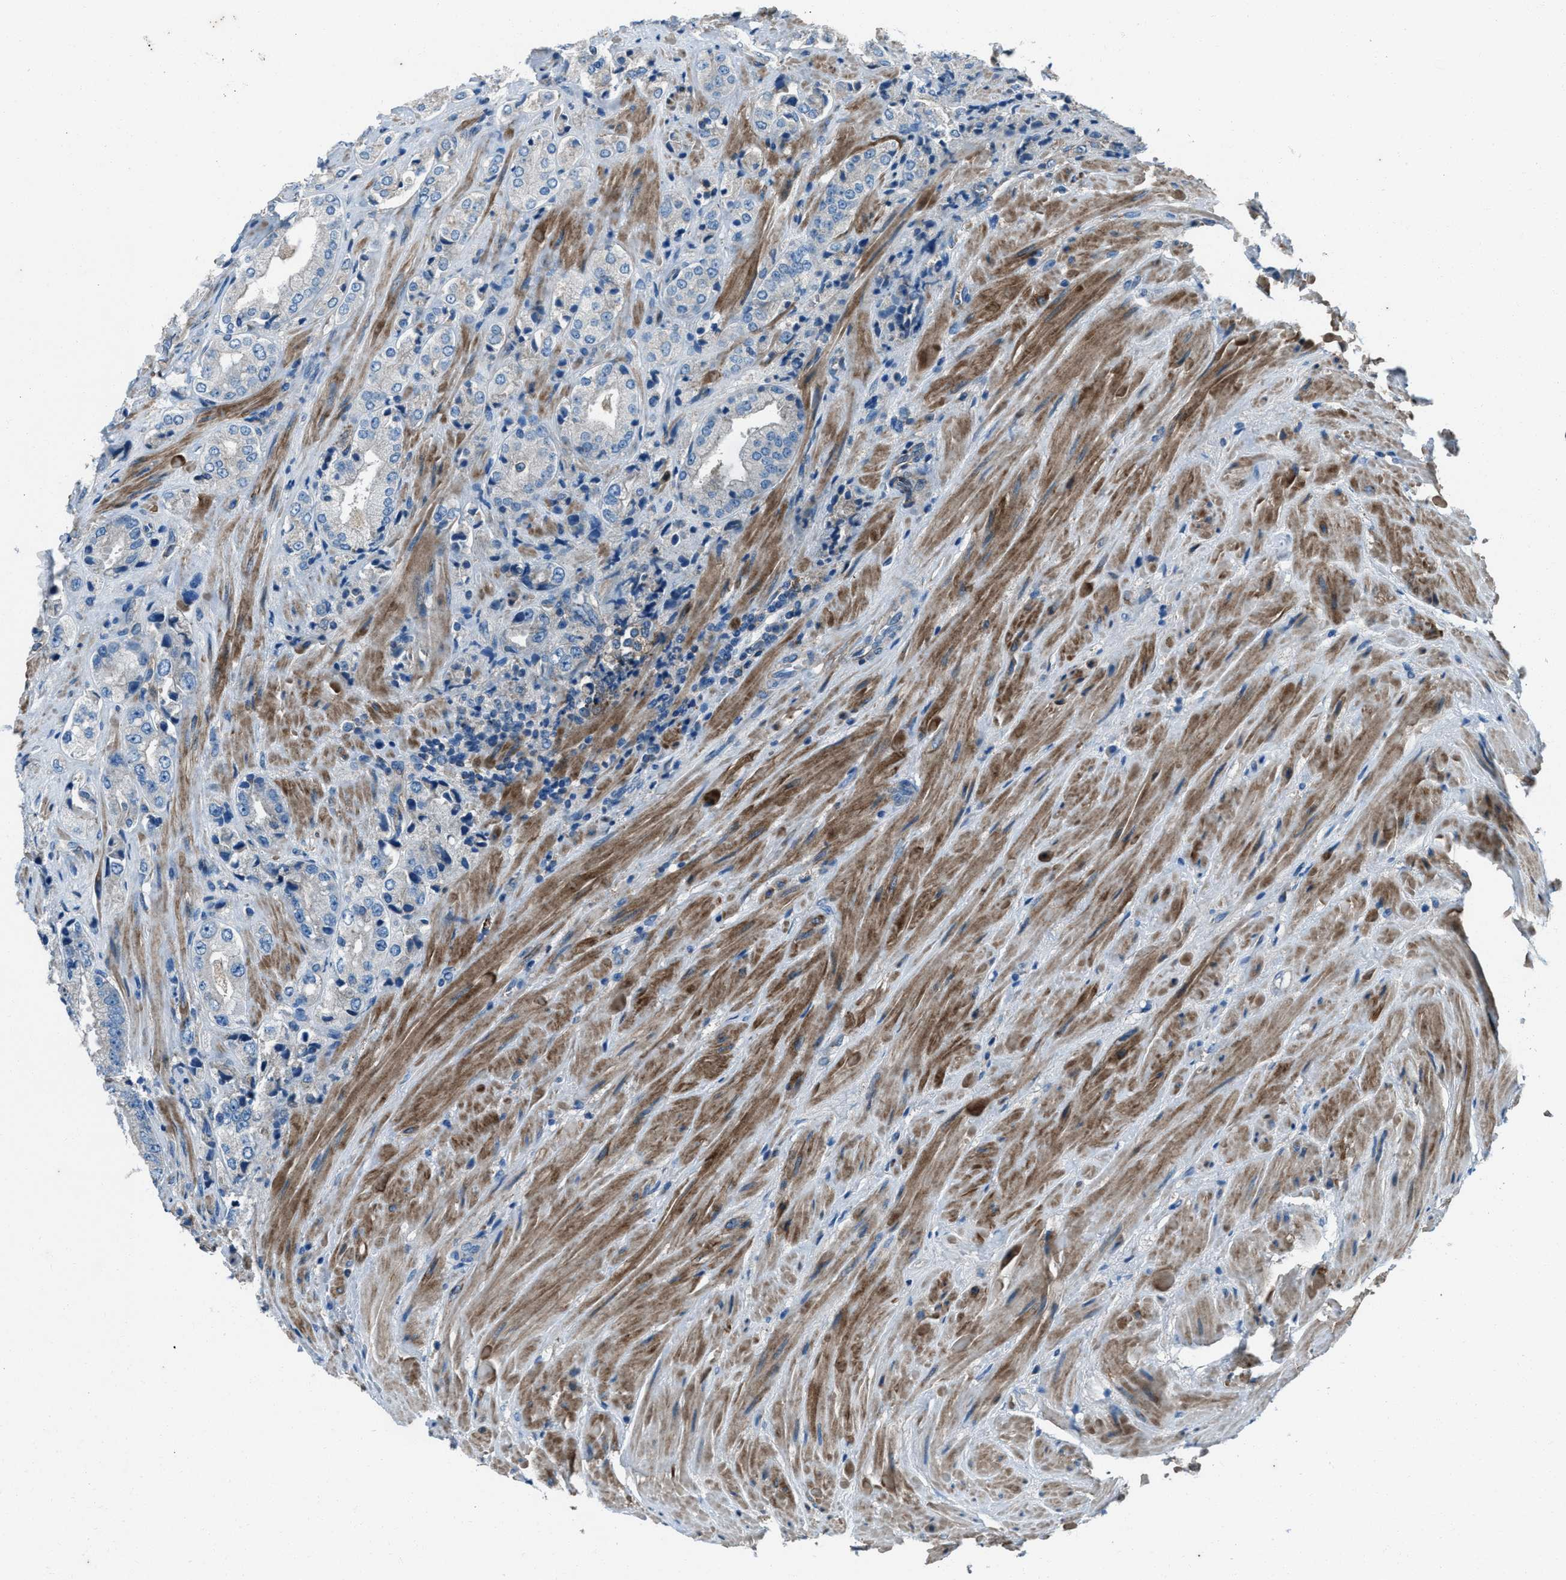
{"staining": {"intensity": "negative", "quantity": "none", "location": "none"}, "tissue": "prostate cancer", "cell_type": "Tumor cells", "image_type": "cancer", "snomed": [{"axis": "morphology", "description": "Adenocarcinoma, High grade"}, {"axis": "topography", "description": "Prostate"}], "caption": "There is no significant positivity in tumor cells of prostate cancer.", "gene": "SVIL", "patient": {"sex": "male", "age": 61}}